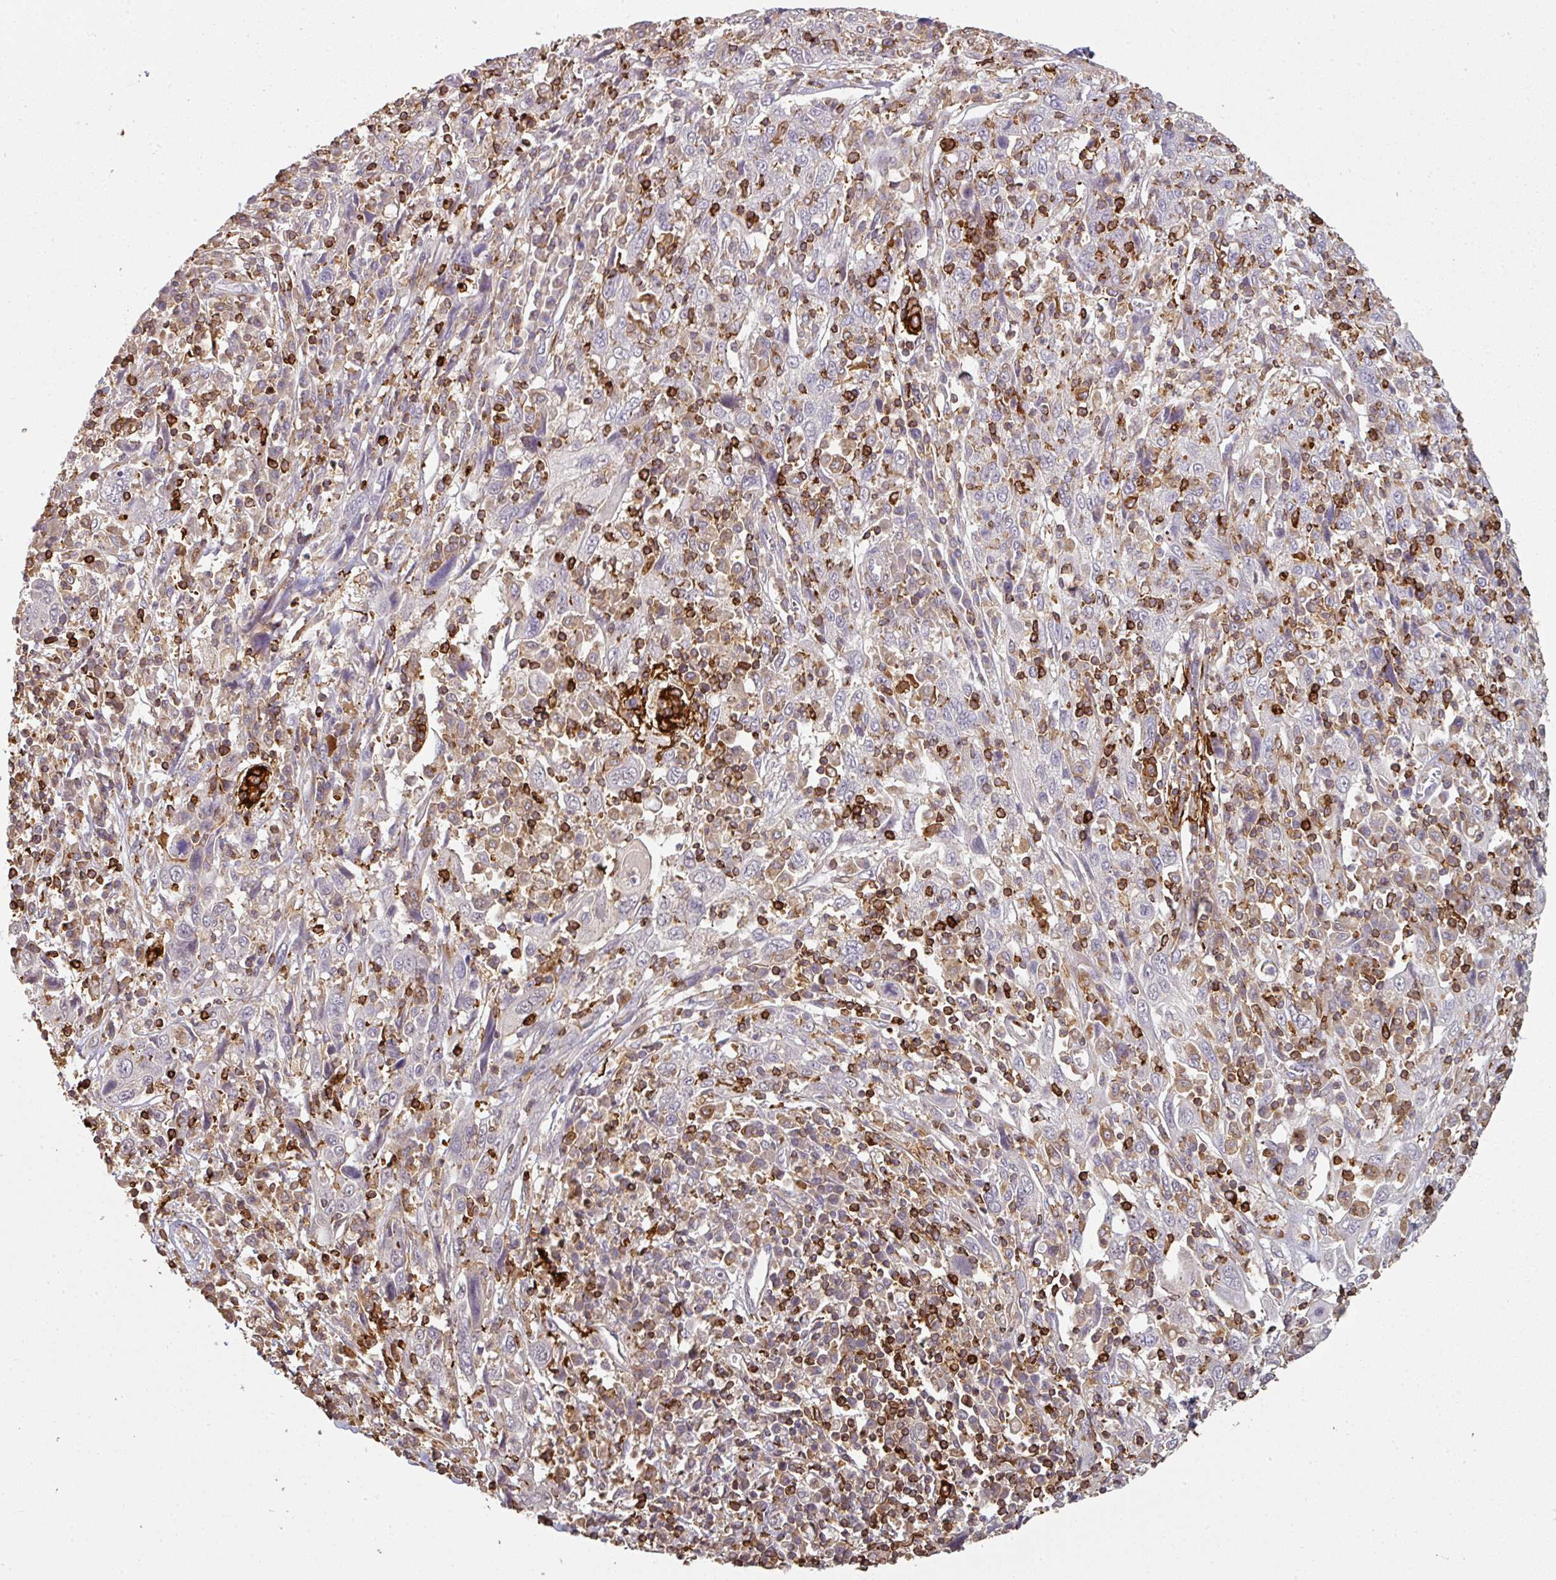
{"staining": {"intensity": "negative", "quantity": "none", "location": "none"}, "tissue": "cervical cancer", "cell_type": "Tumor cells", "image_type": "cancer", "snomed": [{"axis": "morphology", "description": "Squamous cell carcinoma, NOS"}, {"axis": "topography", "description": "Cervix"}], "caption": "Cervical squamous cell carcinoma was stained to show a protein in brown. There is no significant staining in tumor cells.", "gene": "OLFML2B", "patient": {"sex": "female", "age": 46}}